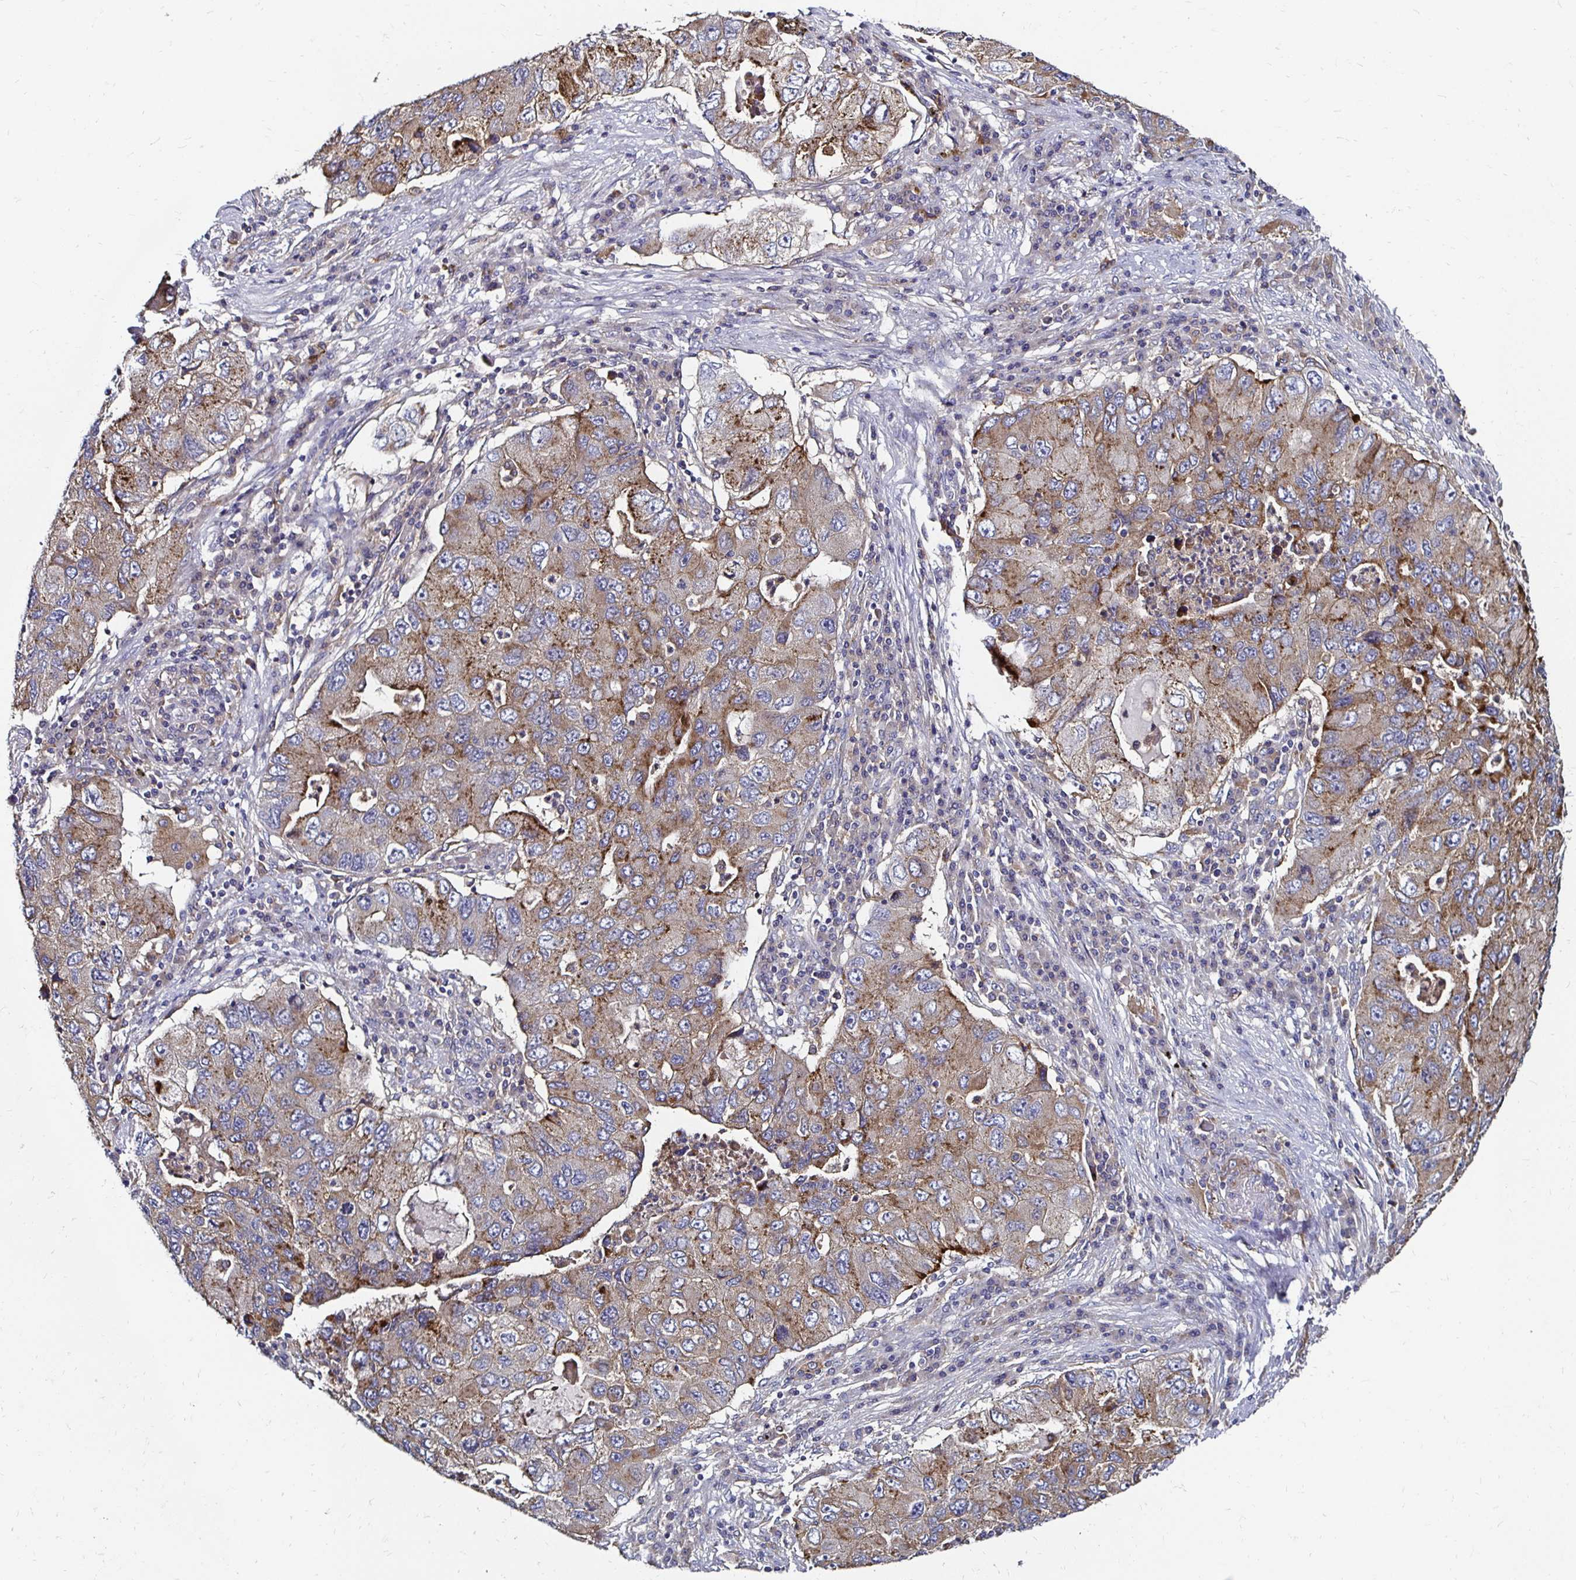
{"staining": {"intensity": "moderate", "quantity": ">75%", "location": "cytoplasmic/membranous"}, "tissue": "lung cancer", "cell_type": "Tumor cells", "image_type": "cancer", "snomed": [{"axis": "morphology", "description": "Adenocarcinoma, NOS"}, {"axis": "morphology", "description": "Adenocarcinoma, metastatic, NOS"}, {"axis": "topography", "description": "Lymph node"}, {"axis": "topography", "description": "Lung"}], "caption": "Lung cancer (adenocarcinoma) was stained to show a protein in brown. There is medium levels of moderate cytoplasmic/membranous positivity in approximately >75% of tumor cells.", "gene": "NCSTN", "patient": {"sex": "female", "age": 54}}